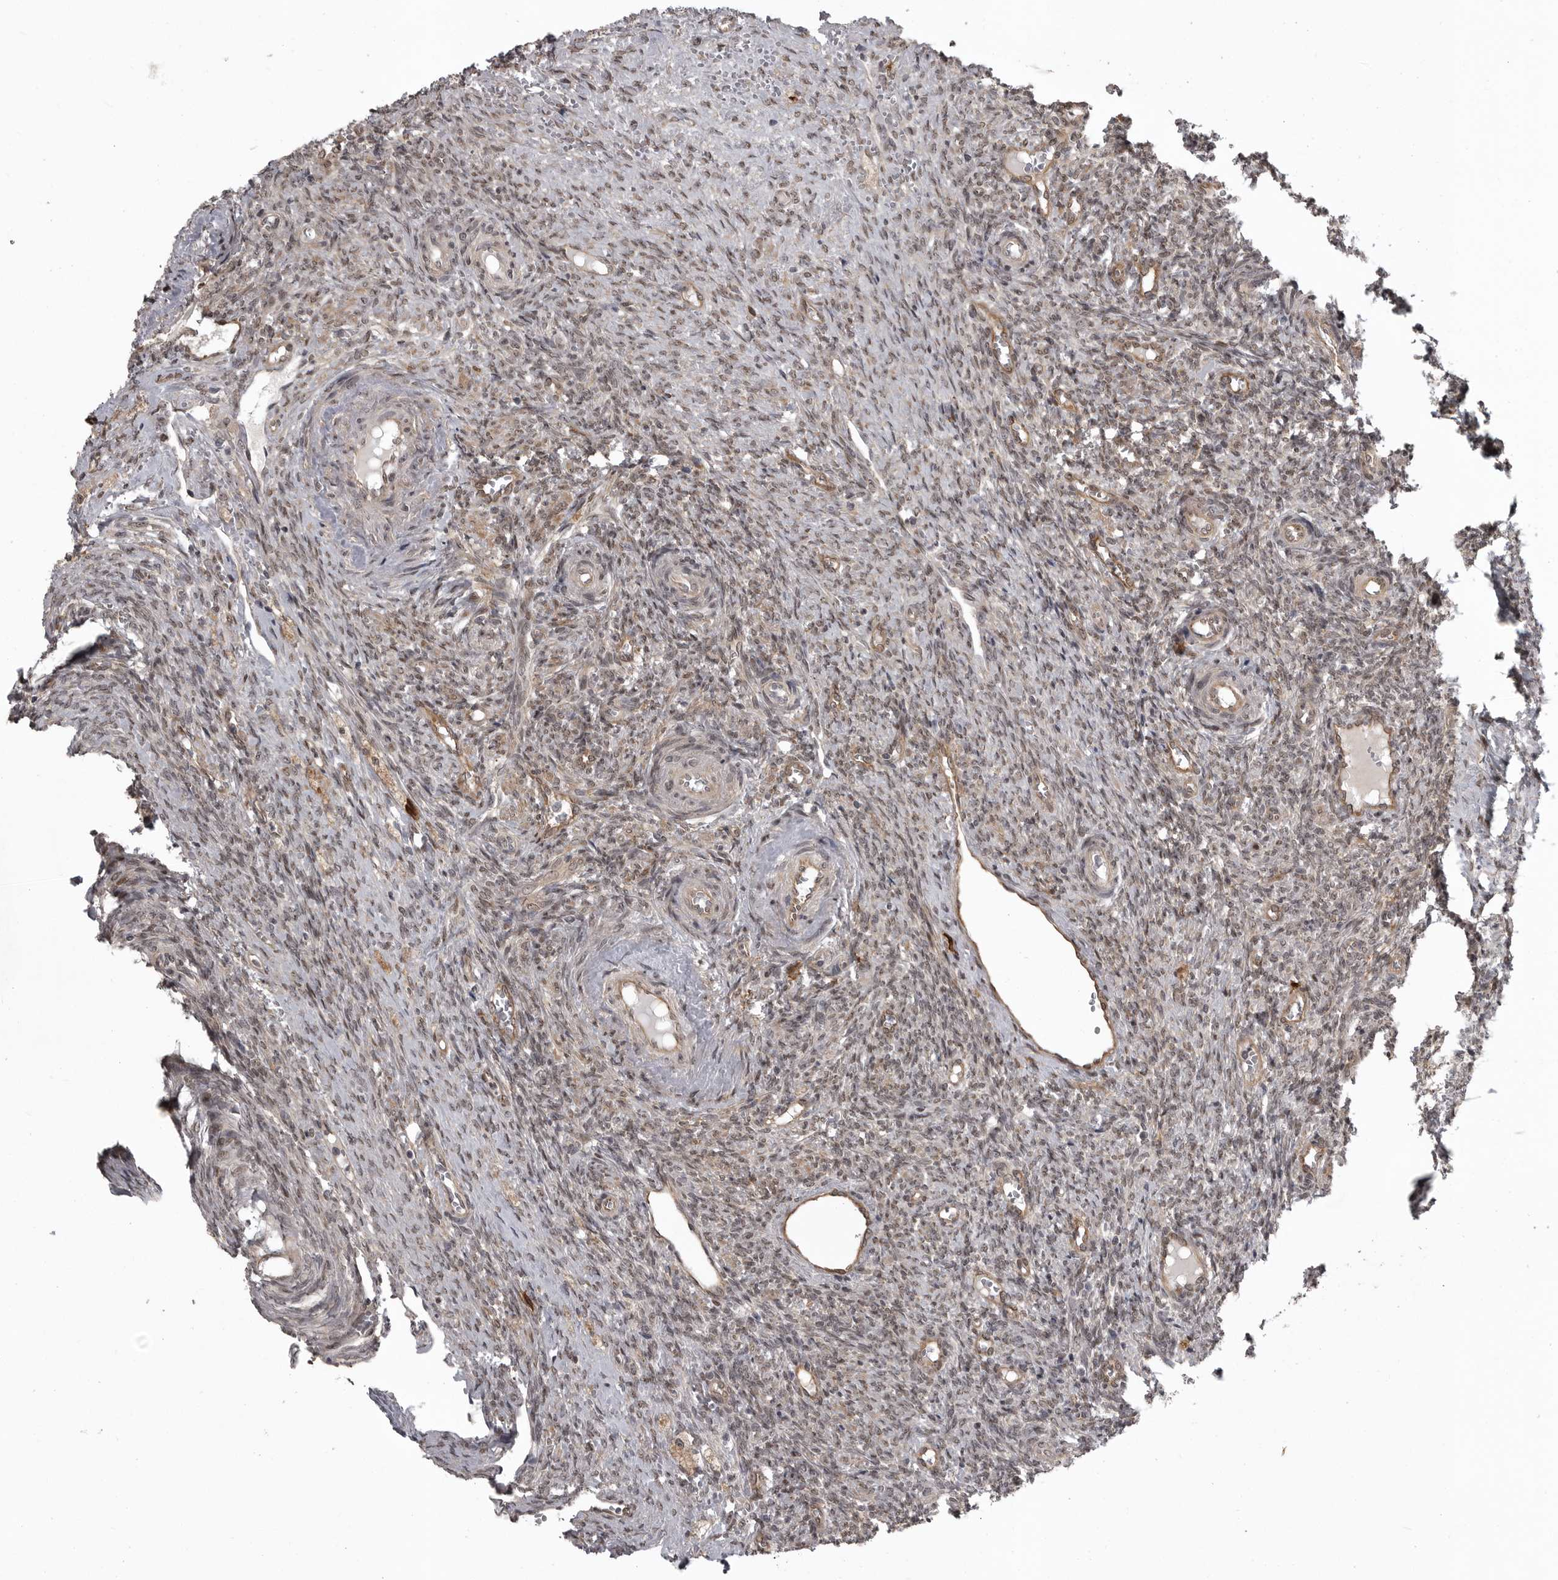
{"staining": {"intensity": "weak", "quantity": ">75%", "location": "nuclear"}, "tissue": "ovary", "cell_type": "Ovarian stroma cells", "image_type": "normal", "snomed": [{"axis": "morphology", "description": "Normal tissue, NOS"}, {"axis": "topography", "description": "Ovary"}], "caption": "Approximately >75% of ovarian stroma cells in benign human ovary show weak nuclear protein positivity as visualized by brown immunohistochemical staining.", "gene": "SNX16", "patient": {"sex": "female", "age": 41}}